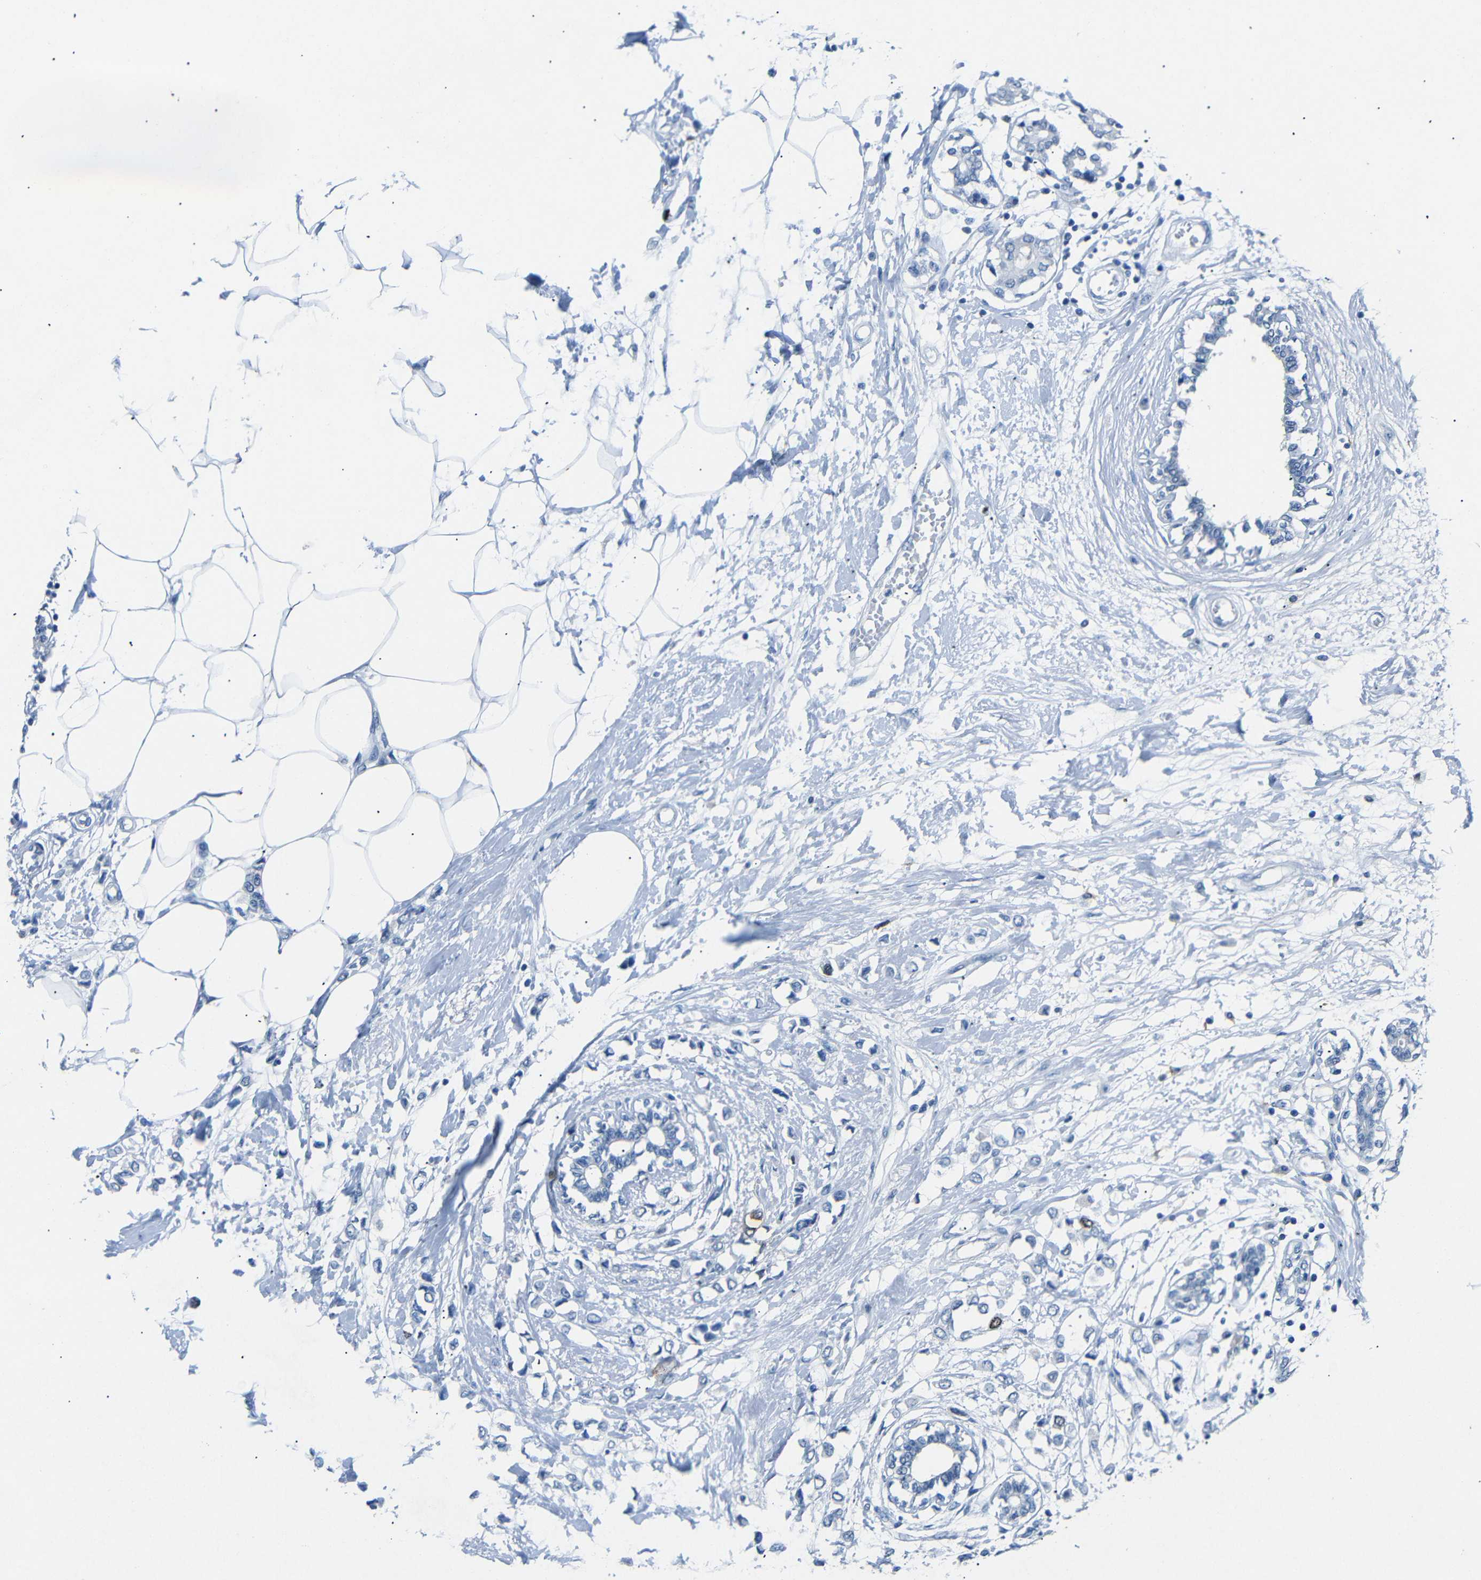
{"staining": {"intensity": "weak", "quantity": "<25%", "location": "nuclear"}, "tissue": "breast cancer", "cell_type": "Tumor cells", "image_type": "cancer", "snomed": [{"axis": "morphology", "description": "Lobular carcinoma"}, {"axis": "topography", "description": "Breast"}], "caption": "The immunohistochemistry micrograph has no significant staining in tumor cells of breast cancer (lobular carcinoma) tissue.", "gene": "INCENP", "patient": {"sex": "female", "age": 51}}